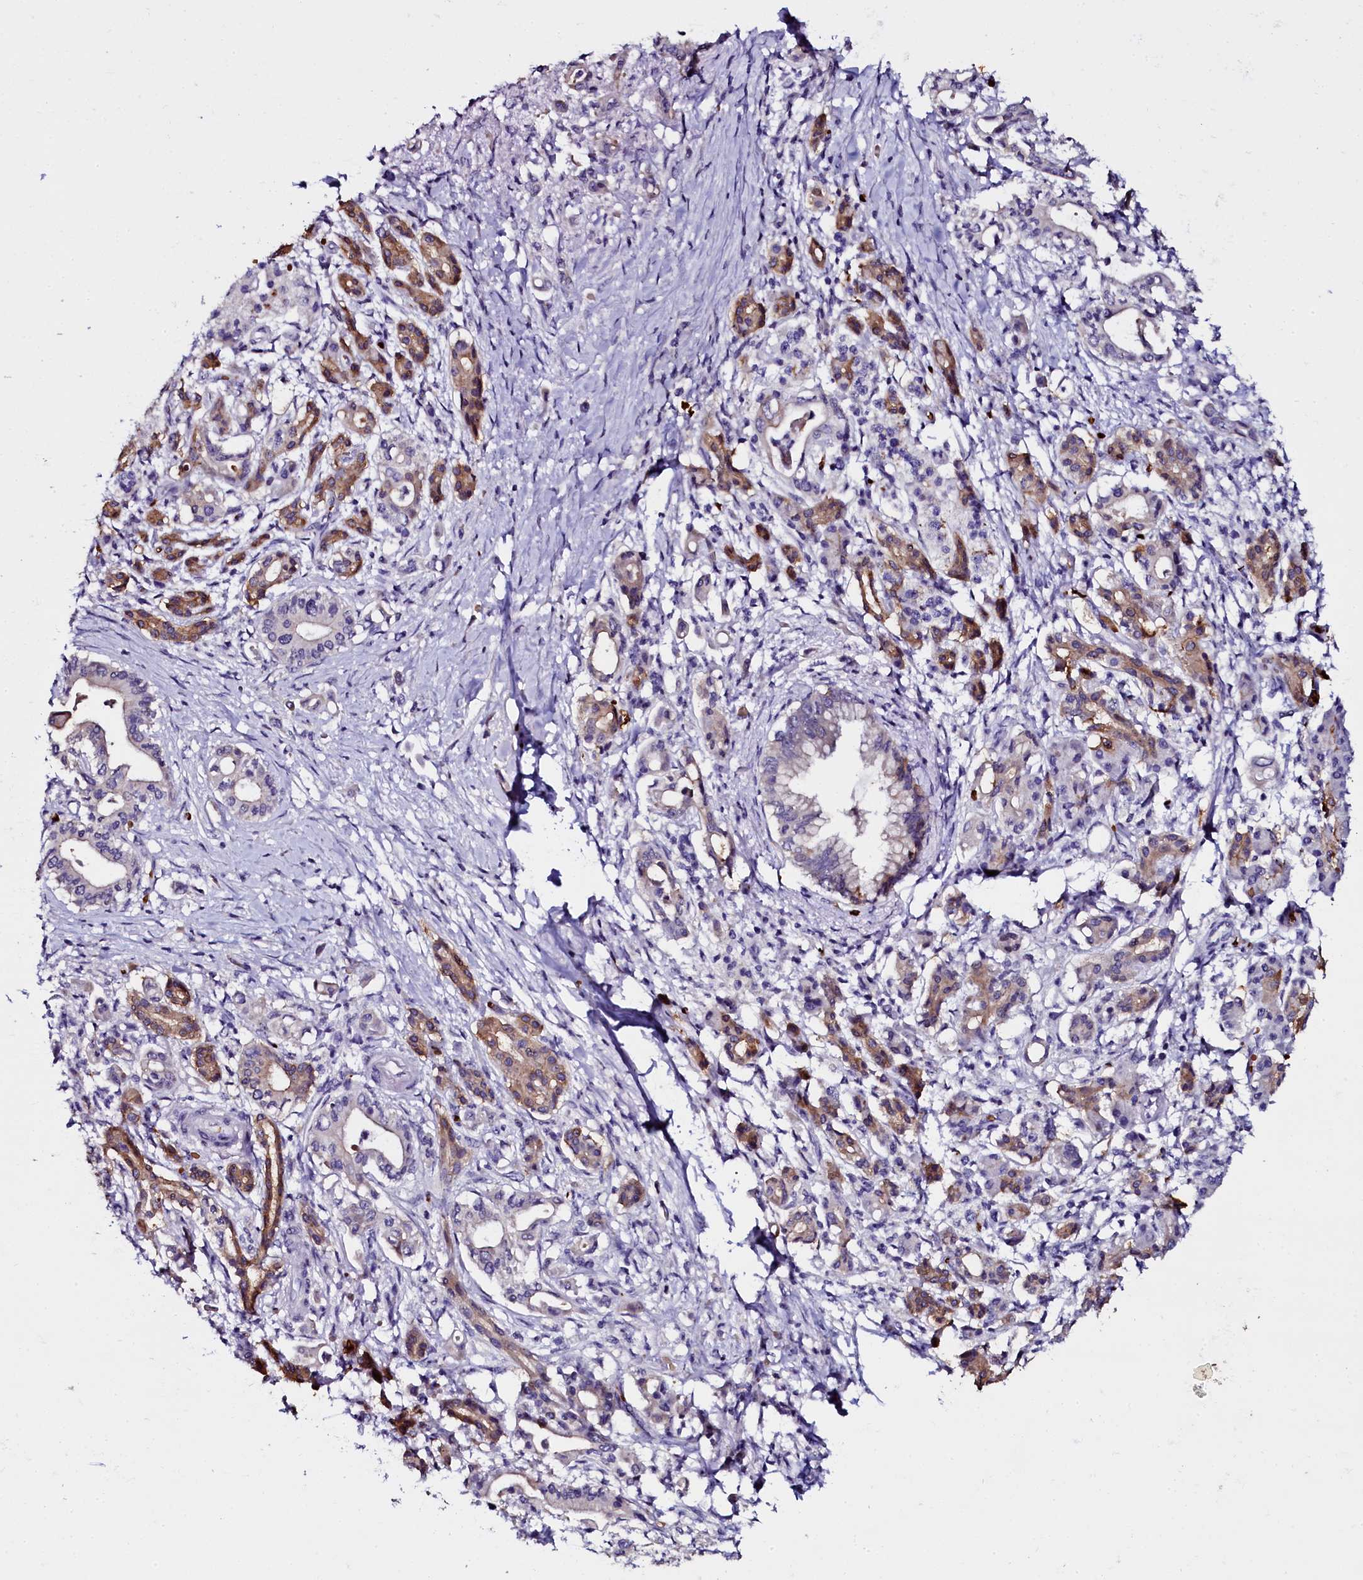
{"staining": {"intensity": "weak", "quantity": "<25%", "location": "cytoplasmic/membranous"}, "tissue": "pancreatic cancer", "cell_type": "Tumor cells", "image_type": "cancer", "snomed": [{"axis": "morphology", "description": "Adenocarcinoma, NOS"}, {"axis": "topography", "description": "Pancreas"}], "caption": "An immunohistochemistry (IHC) image of pancreatic cancer is shown. There is no staining in tumor cells of pancreatic cancer.", "gene": "CTDSPL2", "patient": {"sex": "female", "age": 66}}